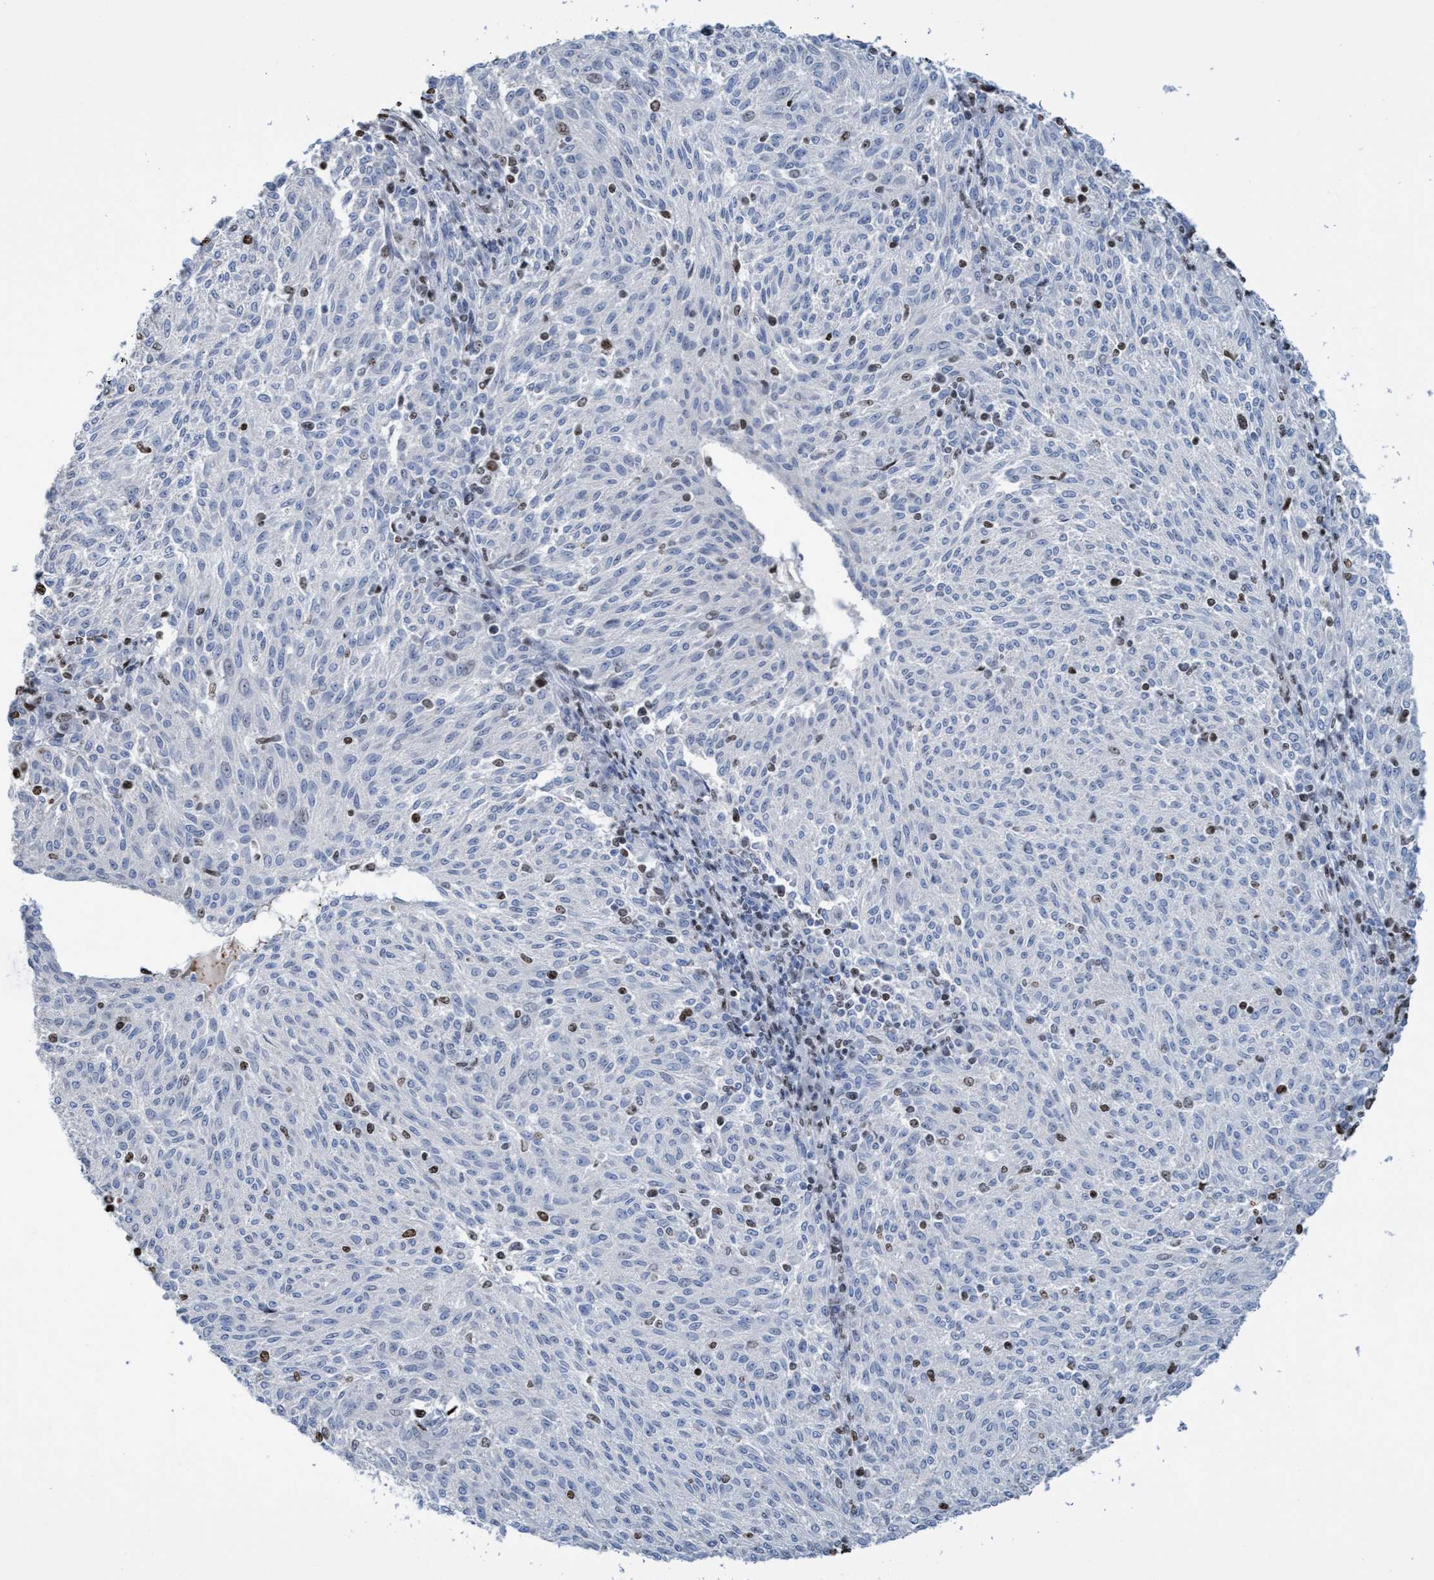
{"staining": {"intensity": "moderate", "quantity": "<25%", "location": "nuclear"}, "tissue": "melanoma", "cell_type": "Tumor cells", "image_type": "cancer", "snomed": [{"axis": "morphology", "description": "Malignant melanoma, NOS"}, {"axis": "topography", "description": "Skin"}], "caption": "IHC (DAB) staining of human malignant melanoma reveals moderate nuclear protein expression in approximately <25% of tumor cells.", "gene": "CBX2", "patient": {"sex": "female", "age": 72}}